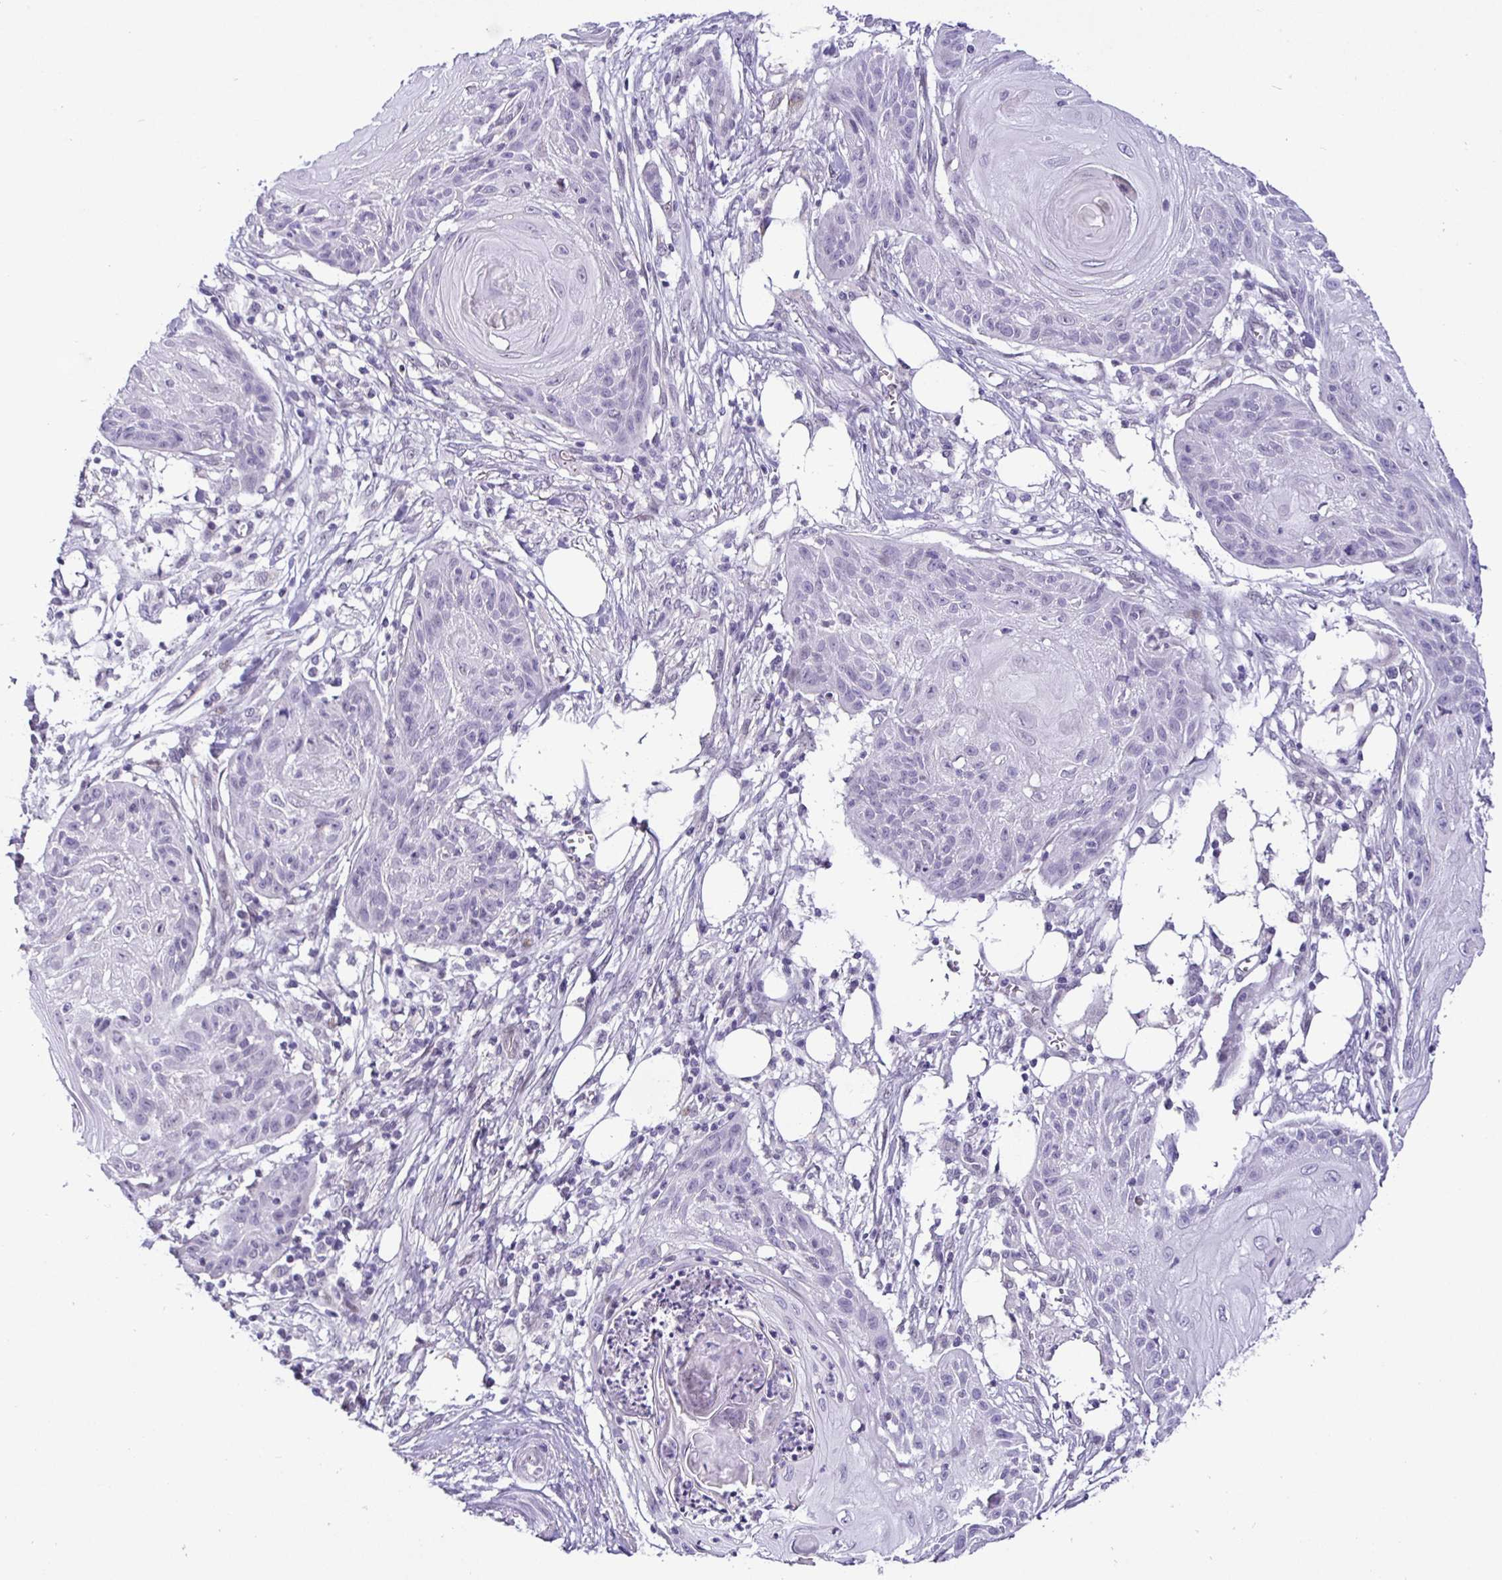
{"staining": {"intensity": "negative", "quantity": "none", "location": "none"}, "tissue": "skin cancer", "cell_type": "Tumor cells", "image_type": "cancer", "snomed": [{"axis": "morphology", "description": "Squamous cell carcinoma, NOS"}, {"axis": "topography", "description": "Skin"}], "caption": "The IHC histopathology image has no significant expression in tumor cells of skin cancer tissue.", "gene": "NUP188", "patient": {"sex": "female", "age": 88}}